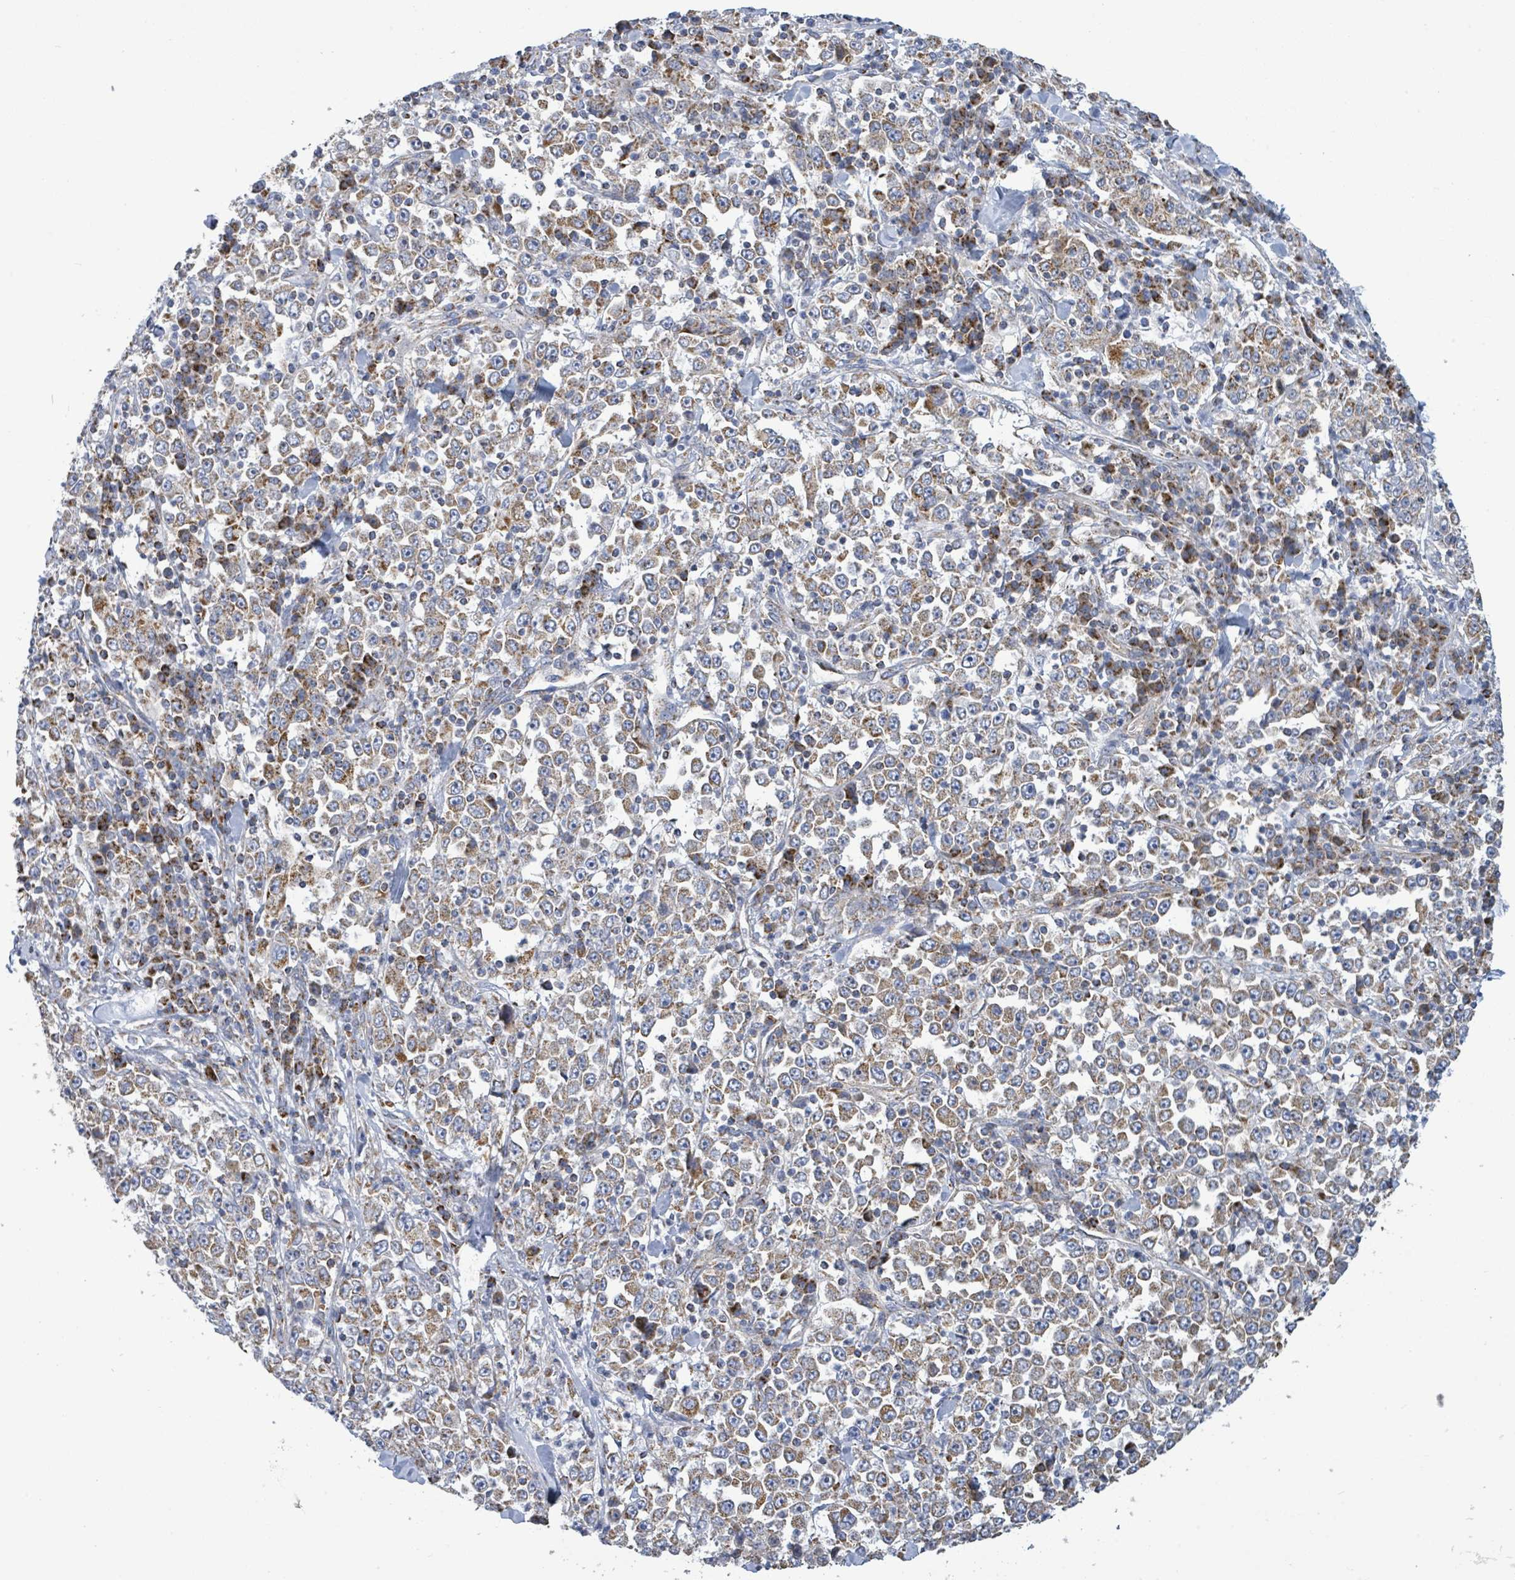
{"staining": {"intensity": "moderate", "quantity": ">75%", "location": "cytoplasmic/membranous"}, "tissue": "stomach cancer", "cell_type": "Tumor cells", "image_type": "cancer", "snomed": [{"axis": "morphology", "description": "Normal tissue, NOS"}, {"axis": "morphology", "description": "Adenocarcinoma, NOS"}, {"axis": "topography", "description": "Stomach, upper"}, {"axis": "topography", "description": "Stomach"}], "caption": "A photomicrograph showing moderate cytoplasmic/membranous positivity in about >75% of tumor cells in stomach adenocarcinoma, as visualized by brown immunohistochemical staining.", "gene": "SUCLG2", "patient": {"sex": "male", "age": 59}}